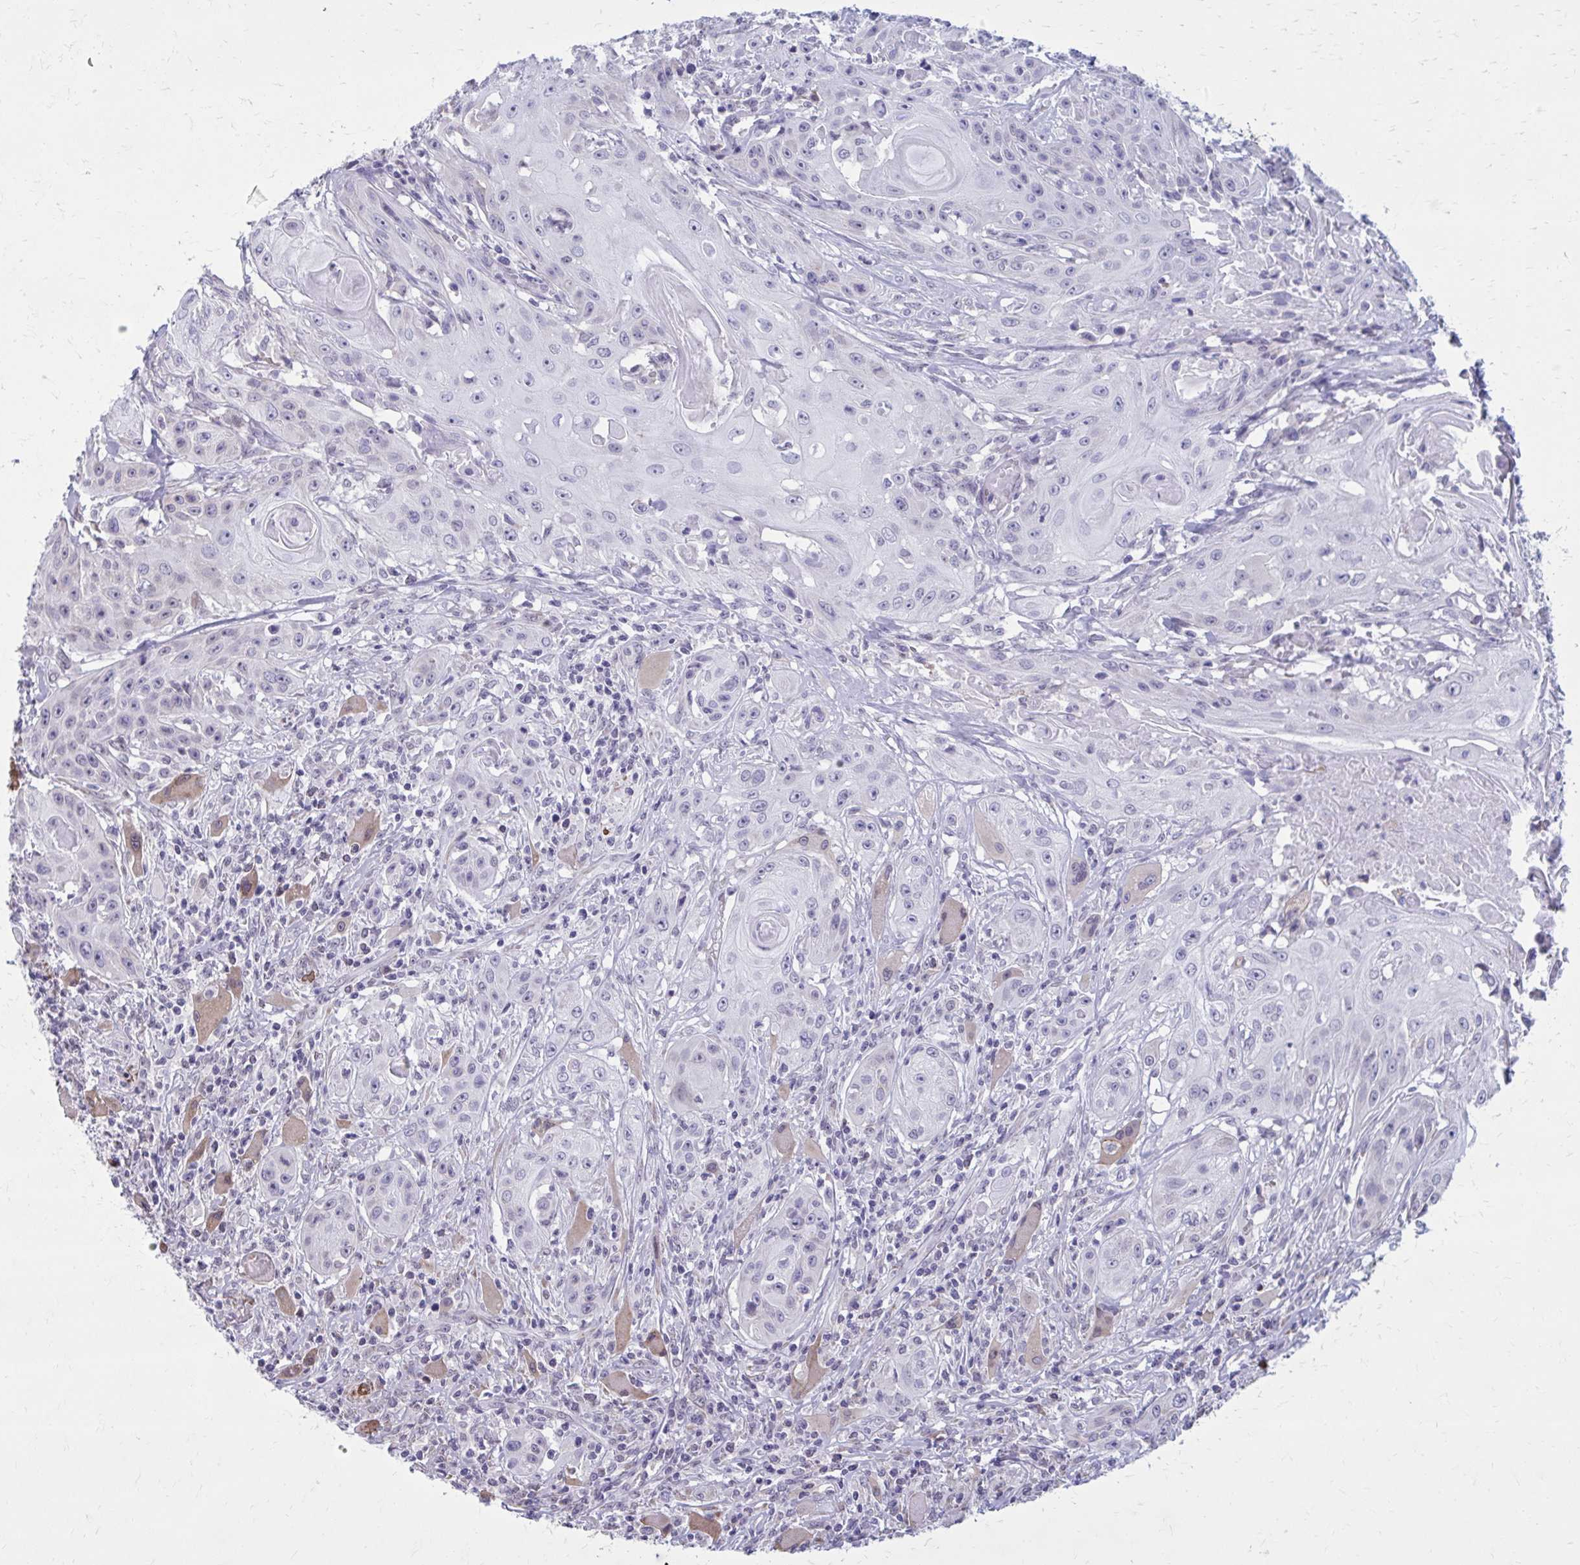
{"staining": {"intensity": "negative", "quantity": "none", "location": "none"}, "tissue": "head and neck cancer", "cell_type": "Tumor cells", "image_type": "cancer", "snomed": [{"axis": "morphology", "description": "Squamous cell carcinoma, NOS"}, {"axis": "topography", "description": "Oral tissue"}, {"axis": "topography", "description": "Head-Neck"}, {"axis": "topography", "description": "Neck, NOS"}], "caption": "Immunohistochemistry (IHC) image of neoplastic tissue: human head and neck cancer stained with DAB (3,3'-diaminobenzidine) exhibits no significant protein positivity in tumor cells. (DAB (3,3'-diaminobenzidine) immunohistochemistry, high magnification).", "gene": "PROSER1", "patient": {"sex": "female", "age": 55}}